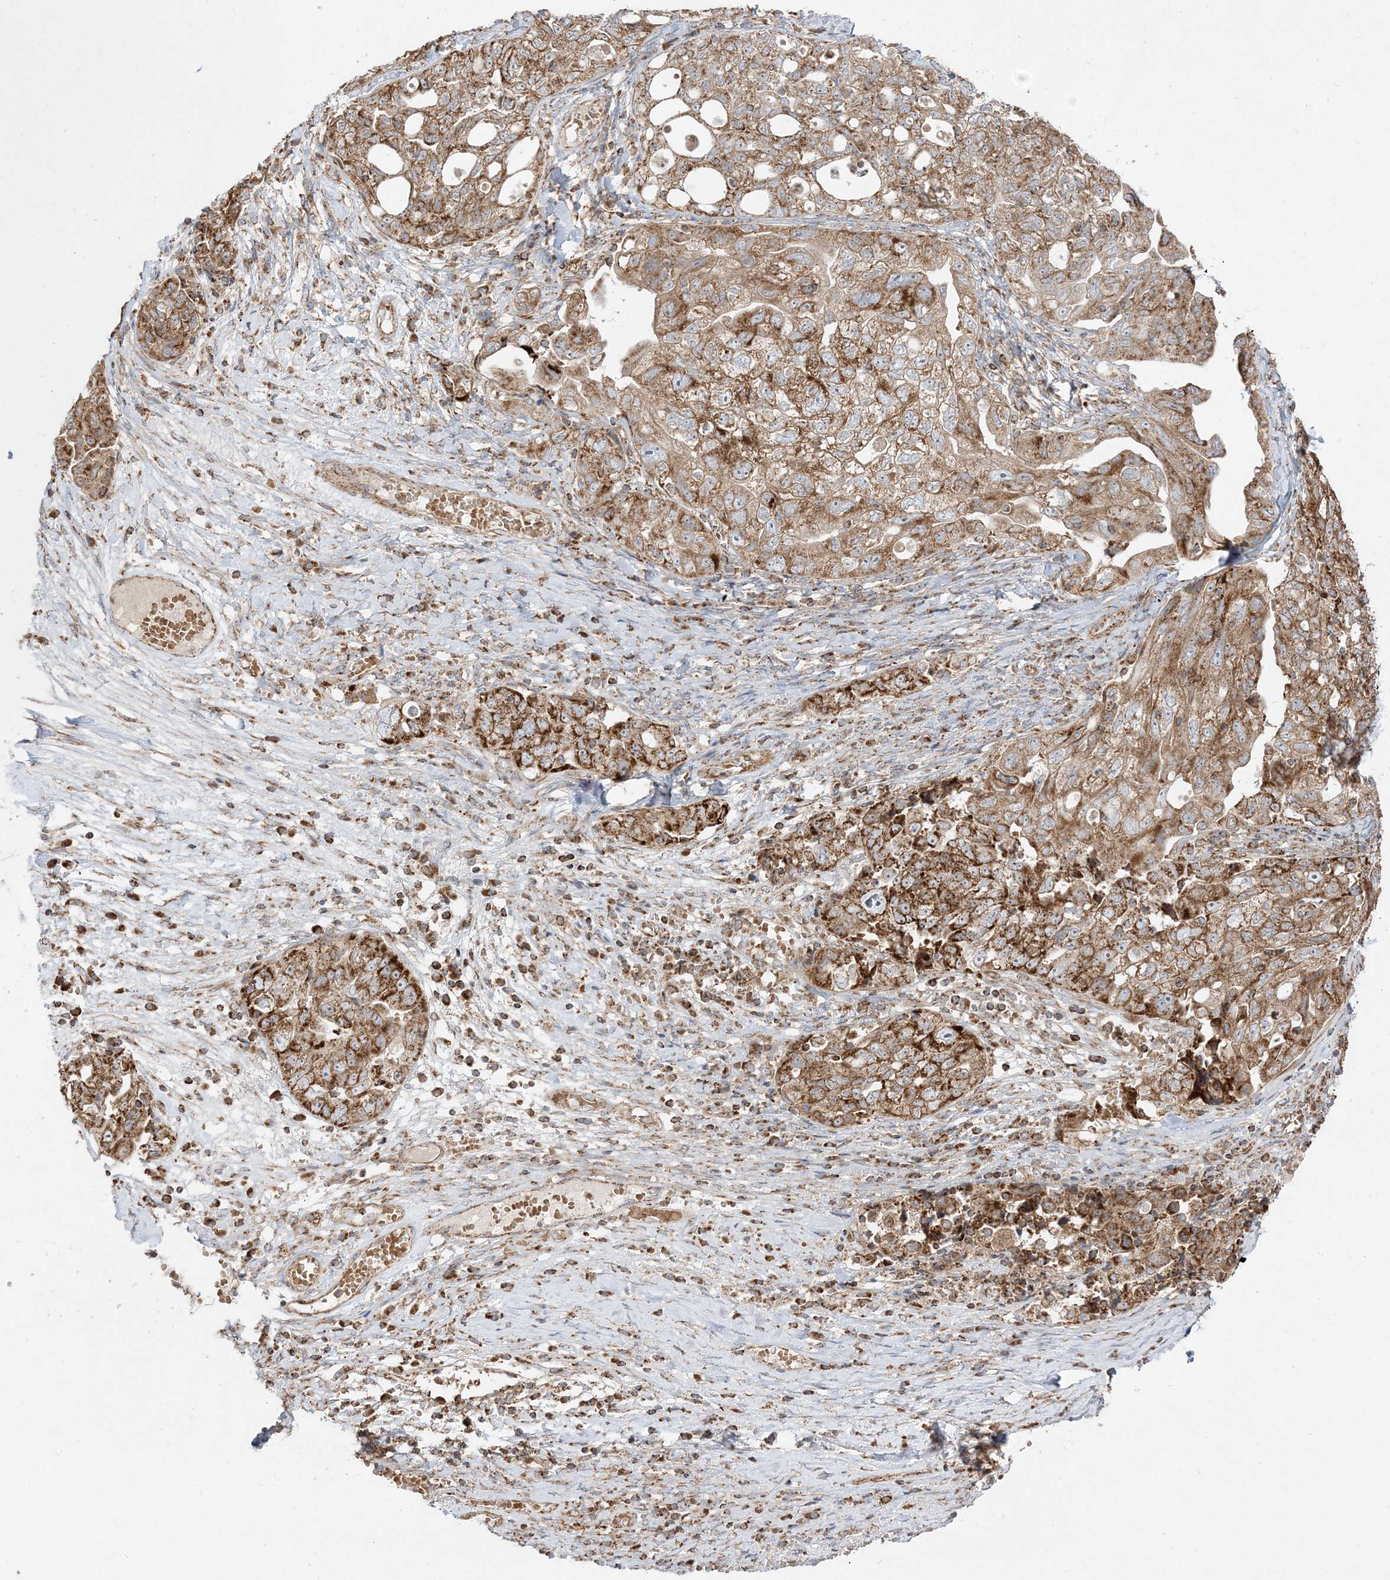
{"staining": {"intensity": "strong", "quantity": ">75%", "location": "cytoplasmic/membranous"}, "tissue": "ovarian cancer", "cell_type": "Tumor cells", "image_type": "cancer", "snomed": [{"axis": "morphology", "description": "Carcinoma, NOS"}, {"axis": "morphology", "description": "Cystadenocarcinoma, serous, NOS"}, {"axis": "topography", "description": "Ovary"}], "caption": "Ovarian cancer stained with immunohistochemistry demonstrates strong cytoplasmic/membranous positivity in about >75% of tumor cells.", "gene": "AARS2", "patient": {"sex": "female", "age": 69}}